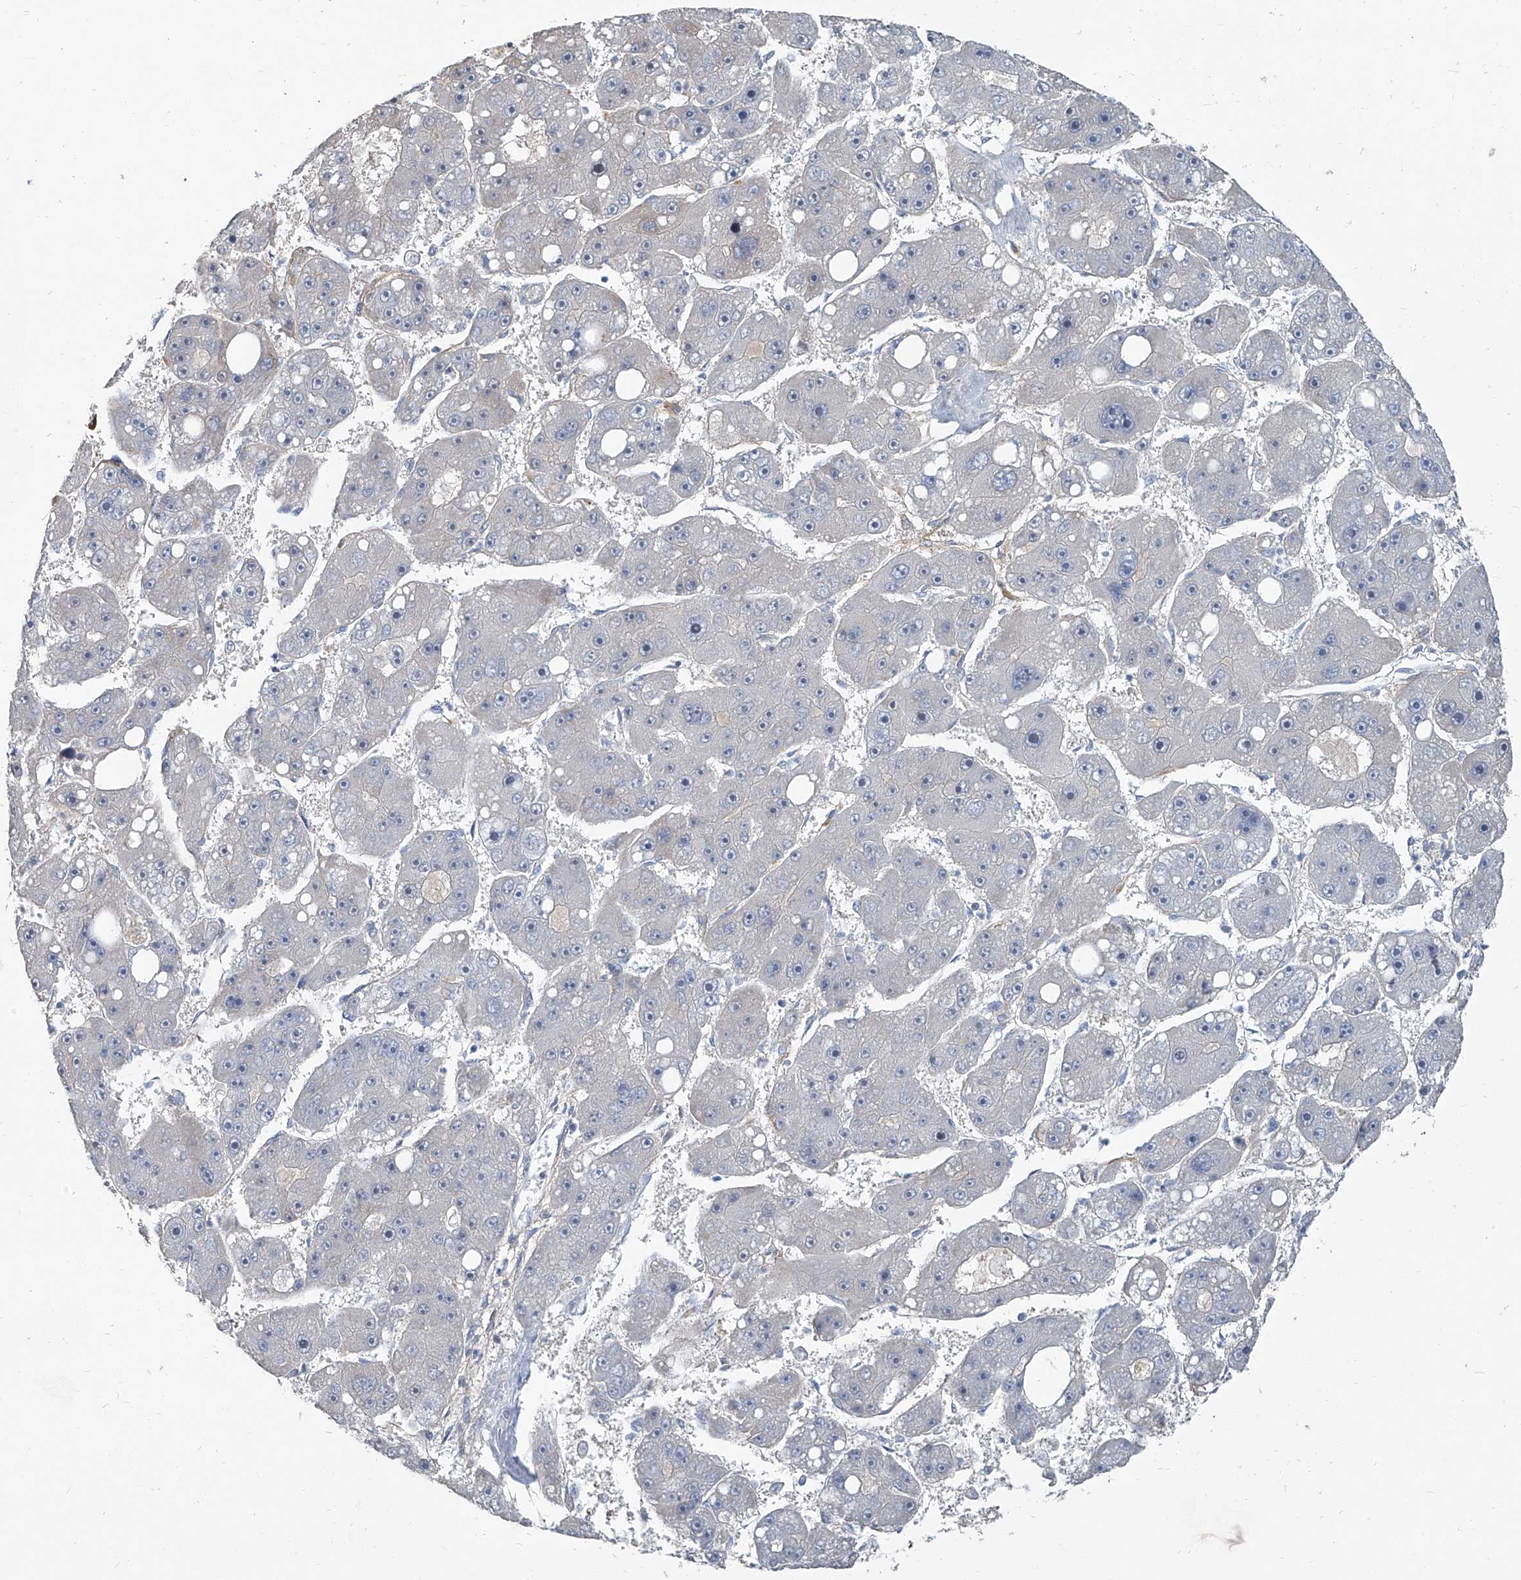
{"staining": {"intensity": "negative", "quantity": "none", "location": "none"}, "tissue": "liver cancer", "cell_type": "Tumor cells", "image_type": "cancer", "snomed": [{"axis": "morphology", "description": "Carcinoma, Hepatocellular, NOS"}, {"axis": "topography", "description": "Liver"}], "caption": "Human hepatocellular carcinoma (liver) stained for a protein using immunohistochemistry displays no staining in tumor cells.", "gene": "HOXA3", "patient": {"sex": "female", "age": 61}}